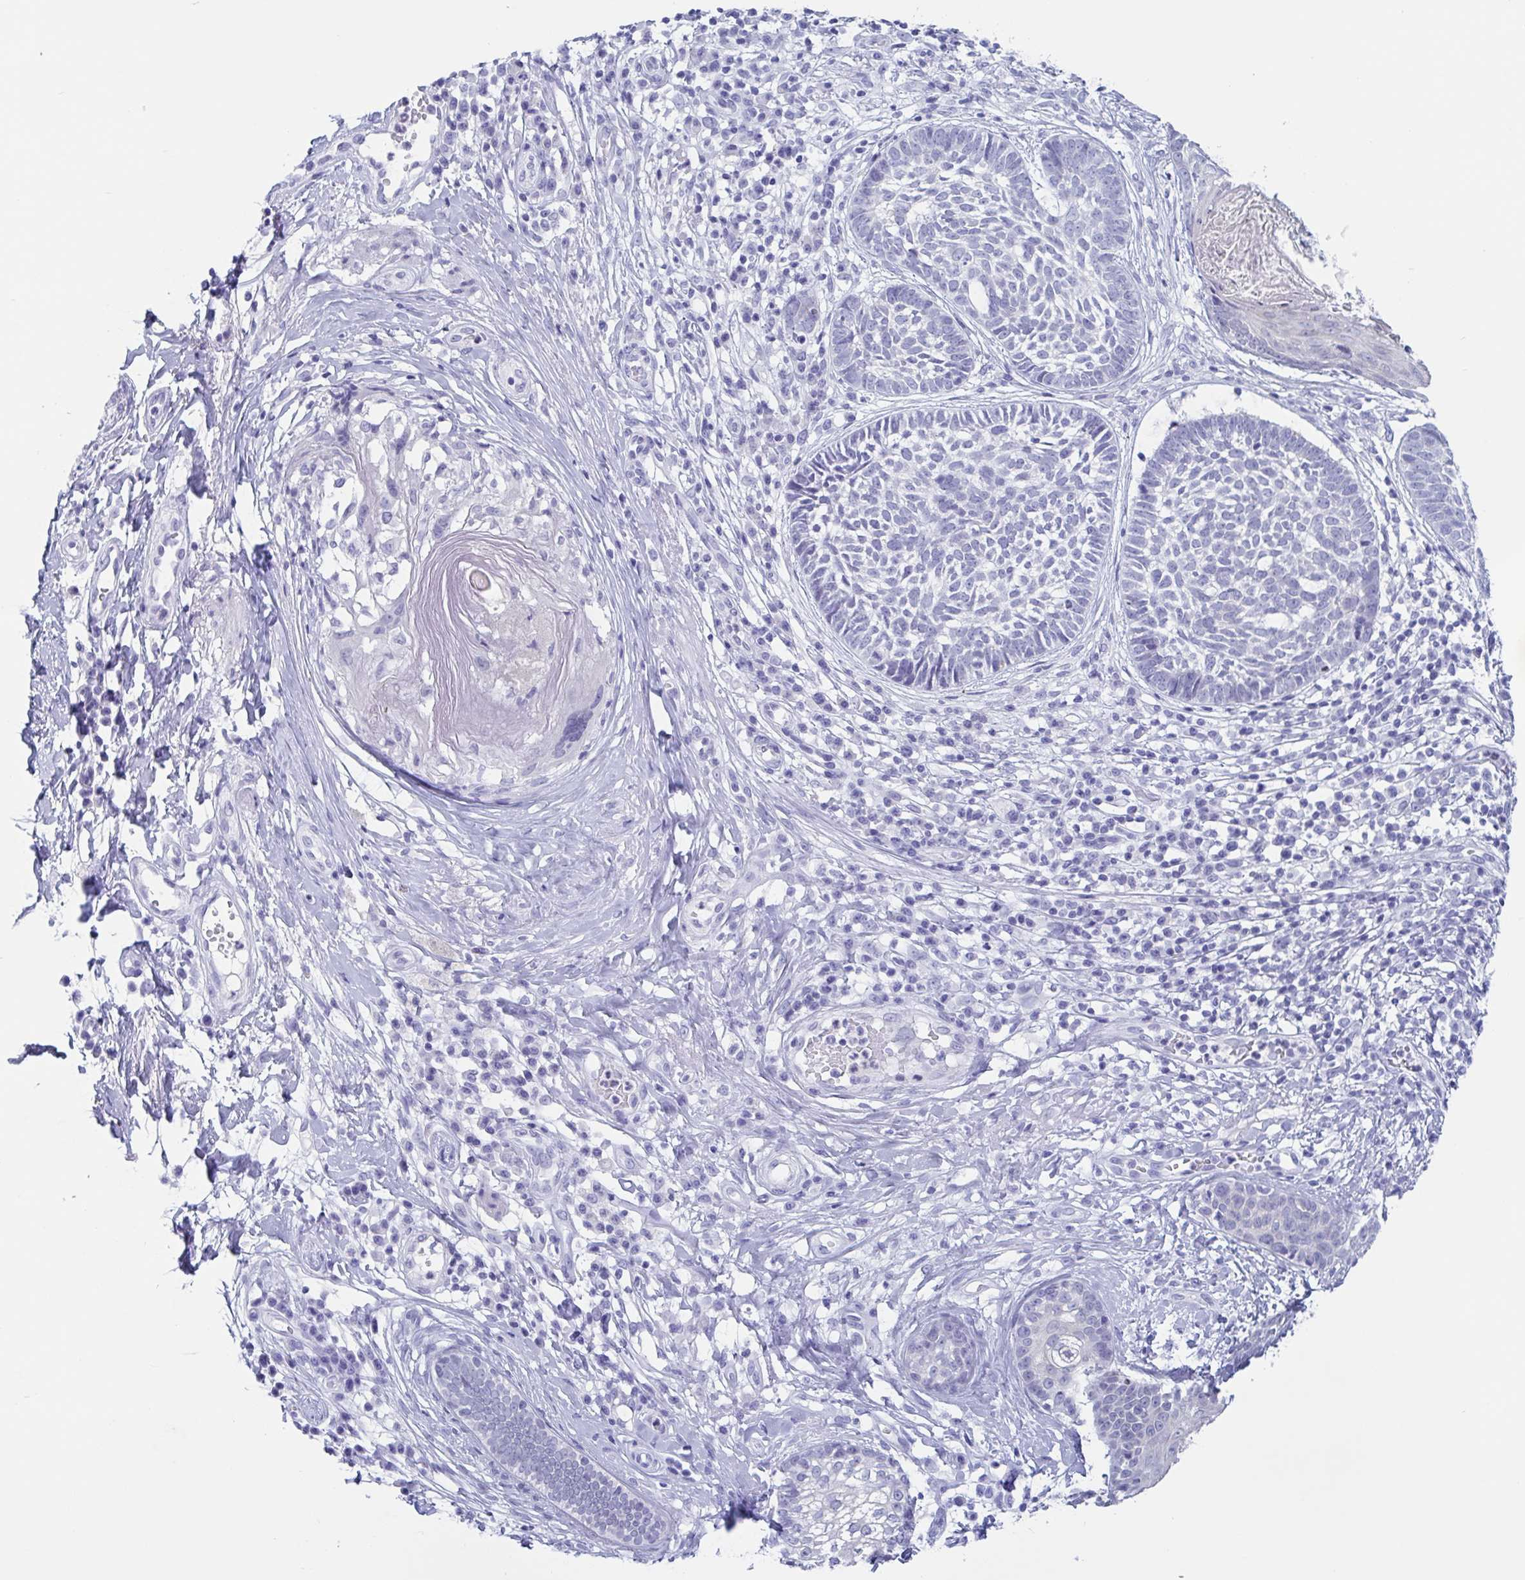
{"staining": {"intensity": "negative", "quantity": "none", "location": "none"}, "tissue": "skin cancer", "cell_type": "Tumor cells", "image_type": "cancer", "snomed": [{"axis": "morphology", "description": "Basal cell carcinoma"}, {"axis": "topography", "description": "Skin"}], "caption": "An immunohistochemistry histopathology image of skin basal cell carcinoma is shown. There is no staining in tumor cells of skin basal cell carcinoma. (Brightfield microscopy of DAB (3,3'-diaminobenzidine) immunohistochemistry at high magnification).", "gene": "CDX4", "patient": {"sex": "female", "age": 89}}